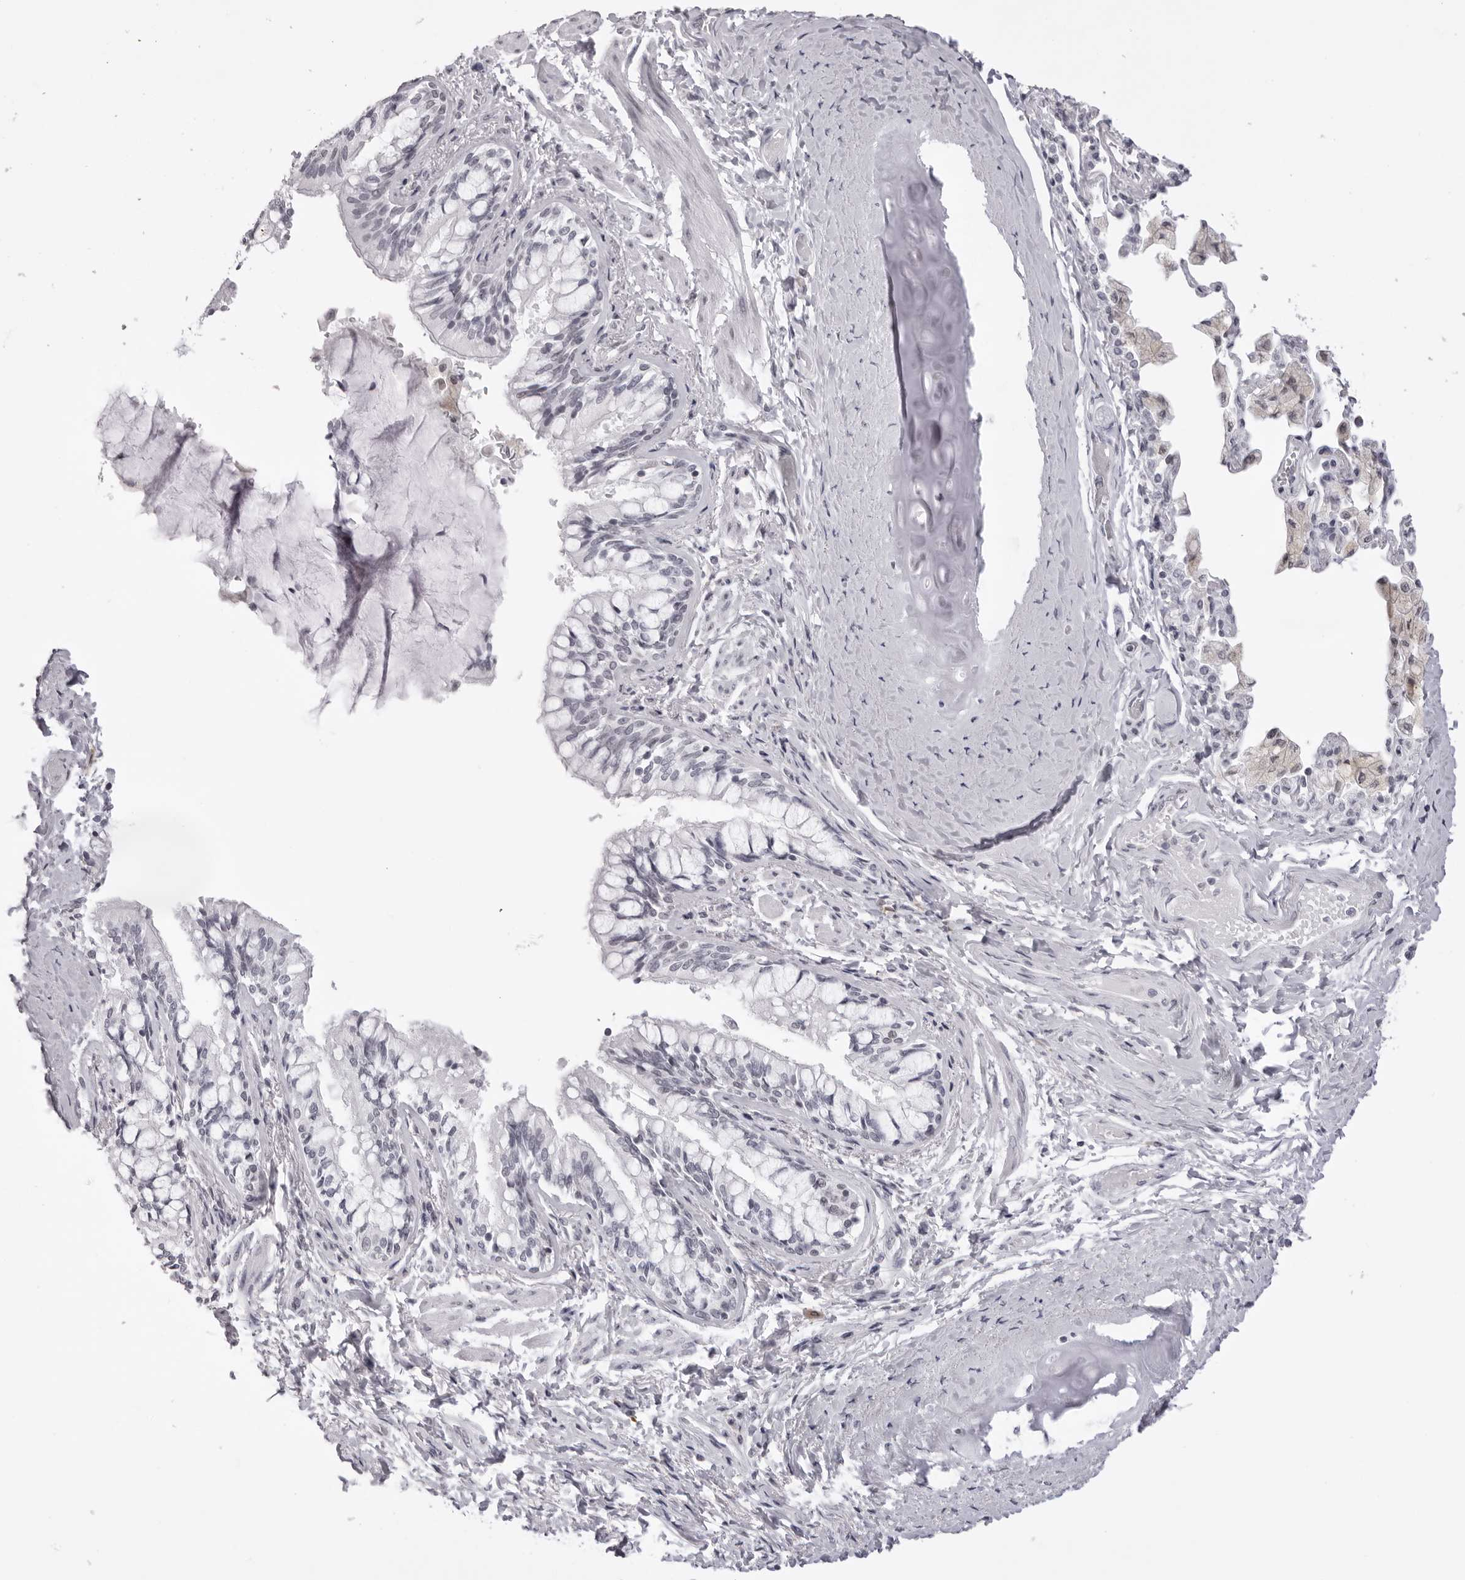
{"staining": {"intensity": "negative", "quantity": "none", "location": "none"}, "tissue": "bronchus", "cell_type": "Respiratory epithelial cells", "image_type": "normal", "snomed": [{"axis": "morphology", "description": "Normal tissue, NOS"}, {"axis": "morphology", "description": "Inflammation, NOS"}, {"axis": "topography", "description": "Bronchus"}, {"axis": "topography", "description": "Lung"}], "caption": "Immunohistochemistry micrograph of unremarkable bronchus: bronchus stained with DAB (3,3'-diaminobenzidine) displays no significant protein expression in respiratory epithelial cells. The staining is performed using DAB (3,3'-diaminobenzidine) brown chromogen with nuclei counter-stained in using hematoxylin.", "gene": "MAFK", "patient": {"sex": "female", "age": 46}}